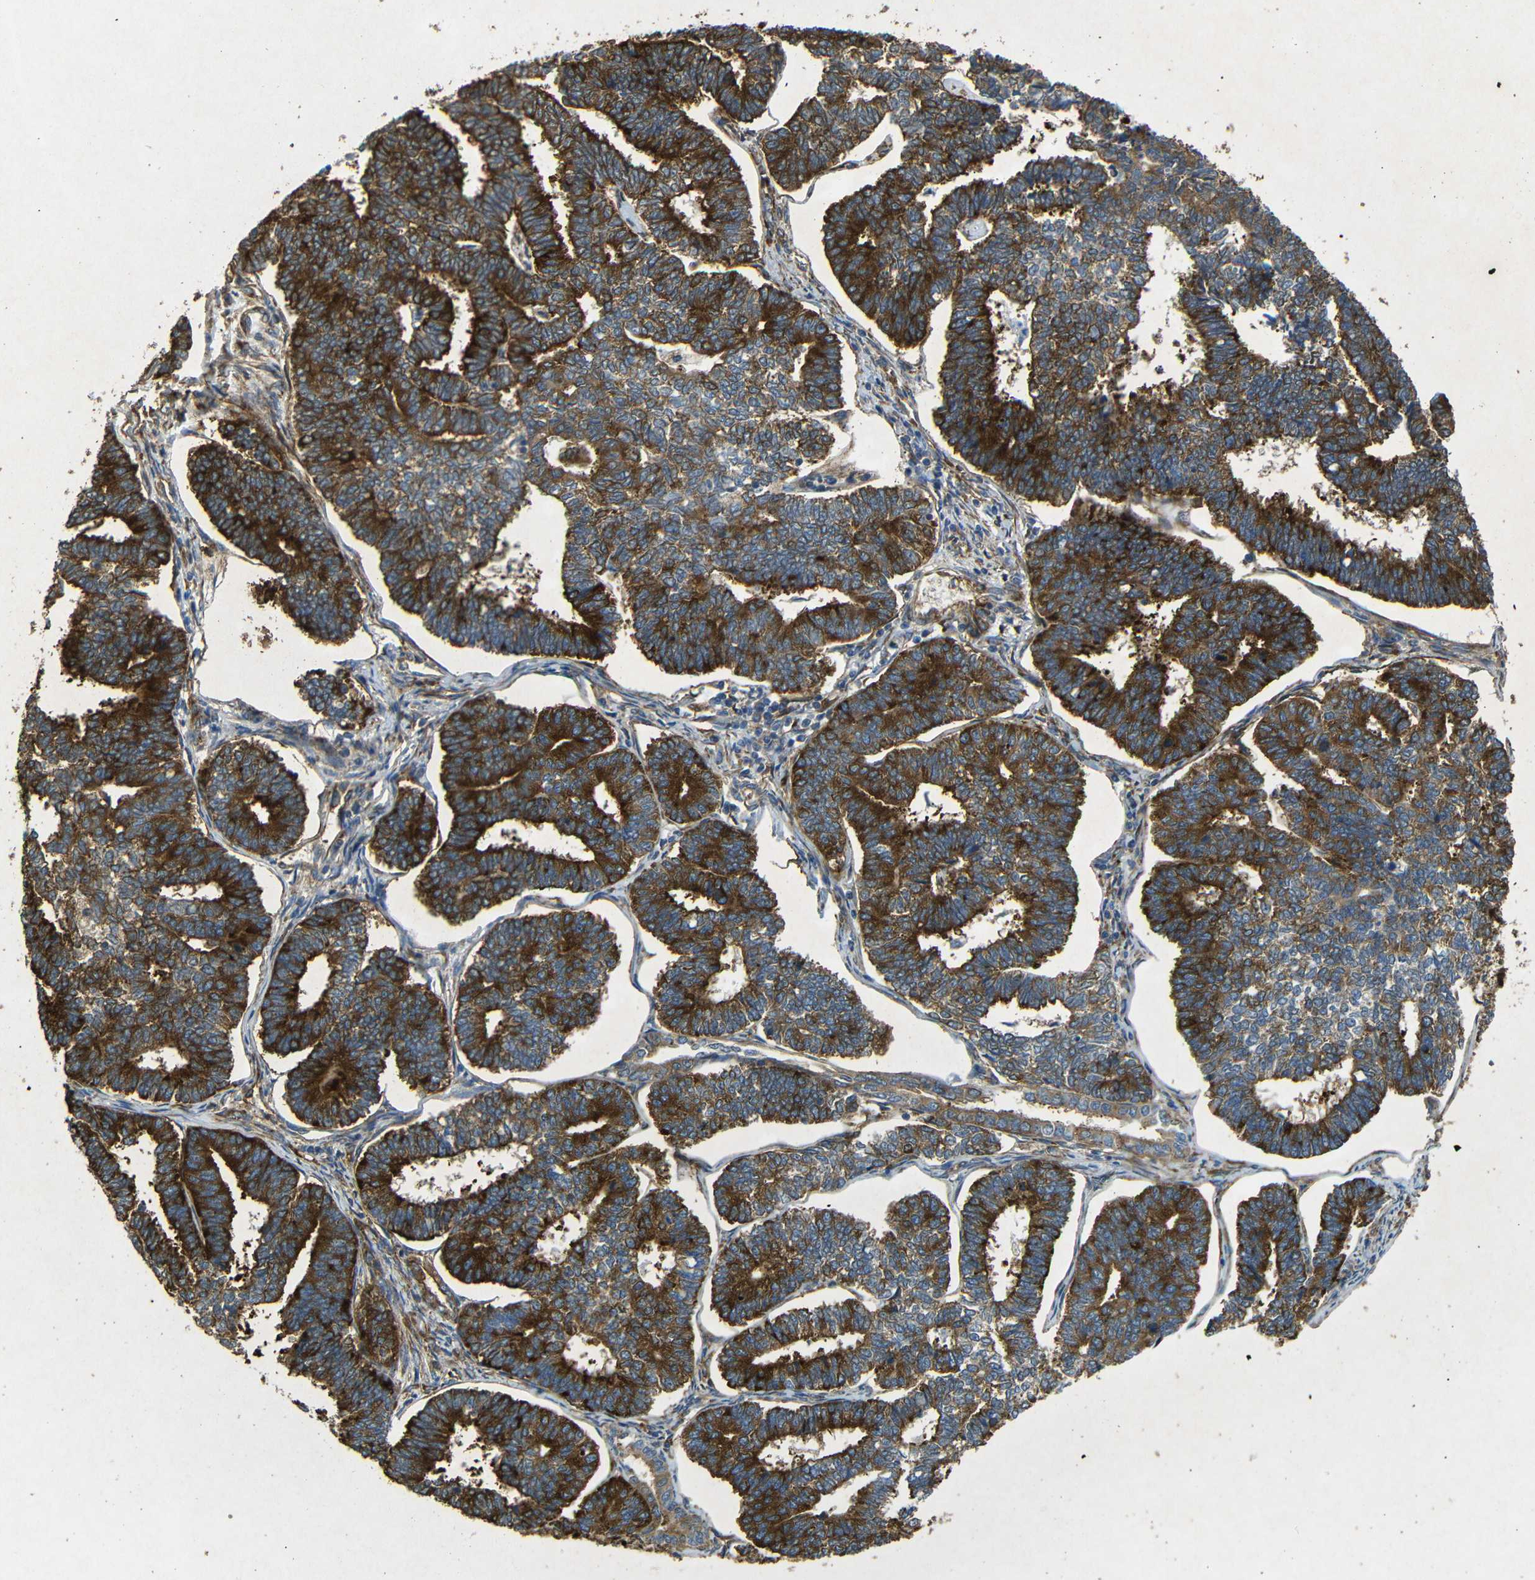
{"staining": {"intensity": "strong", "quantity": ">75%", "location": "cytoplasmic/membranous"}, "tissue": "endometrial cancer", "cell_type": "Tumor cells", "image_type": "cancer", "snomed": [{"axis": "morphology", "description": "Adenocarcinoma, NOS"}, {"axis": "topography", "description": "Endometrium"}], "caption": "IHC (DAB) staining of human endometrial cancer displays strong cytoplasmic/membranous protein positivity in about >75% of tumor cells.", "gene": "BTF3", "patient": {"sex": "female", "age": 70}}